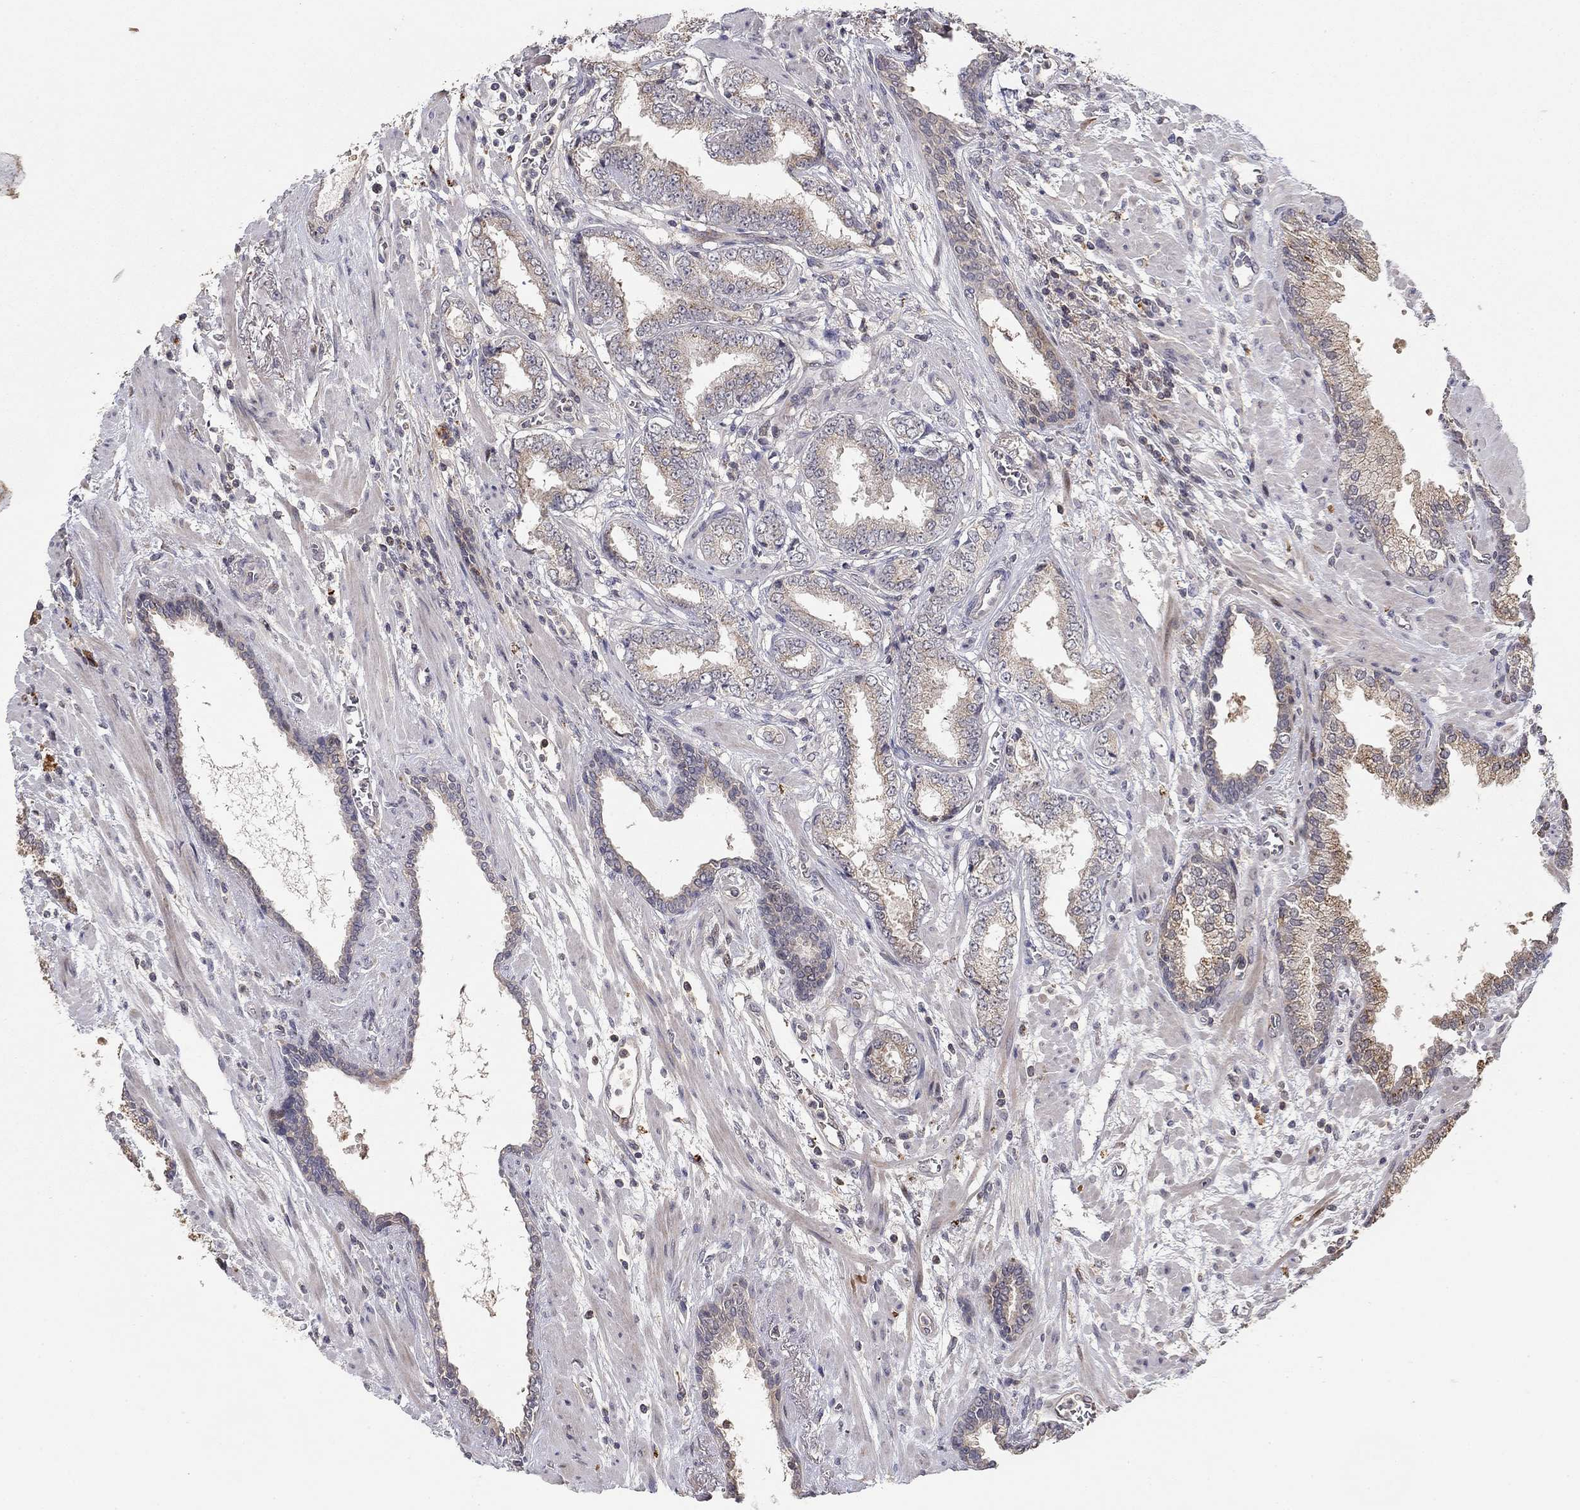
{"staining": {"intensity": "moderate", "quantity": "<25%", "location": "cytoplasmic/membranous"}, "tissue": "prostate cancer", "cell_type": "Tumor cells", "image_type": "cancer", "snomed": [{"axis": "morphology", "description": "Adenocarcinoma, Low grade"}, {"axis": "topography", "description": "Prostate"}], "caption": "Prostate low-grade adenocarcinoma was stained to show a protein in brown. There is low levels of moderate cytoplasmic/membranous expression in approximately <25% of tumor cells.", "gene": "LPCAT4", "patient": {"sex": "male", "age": 69}}